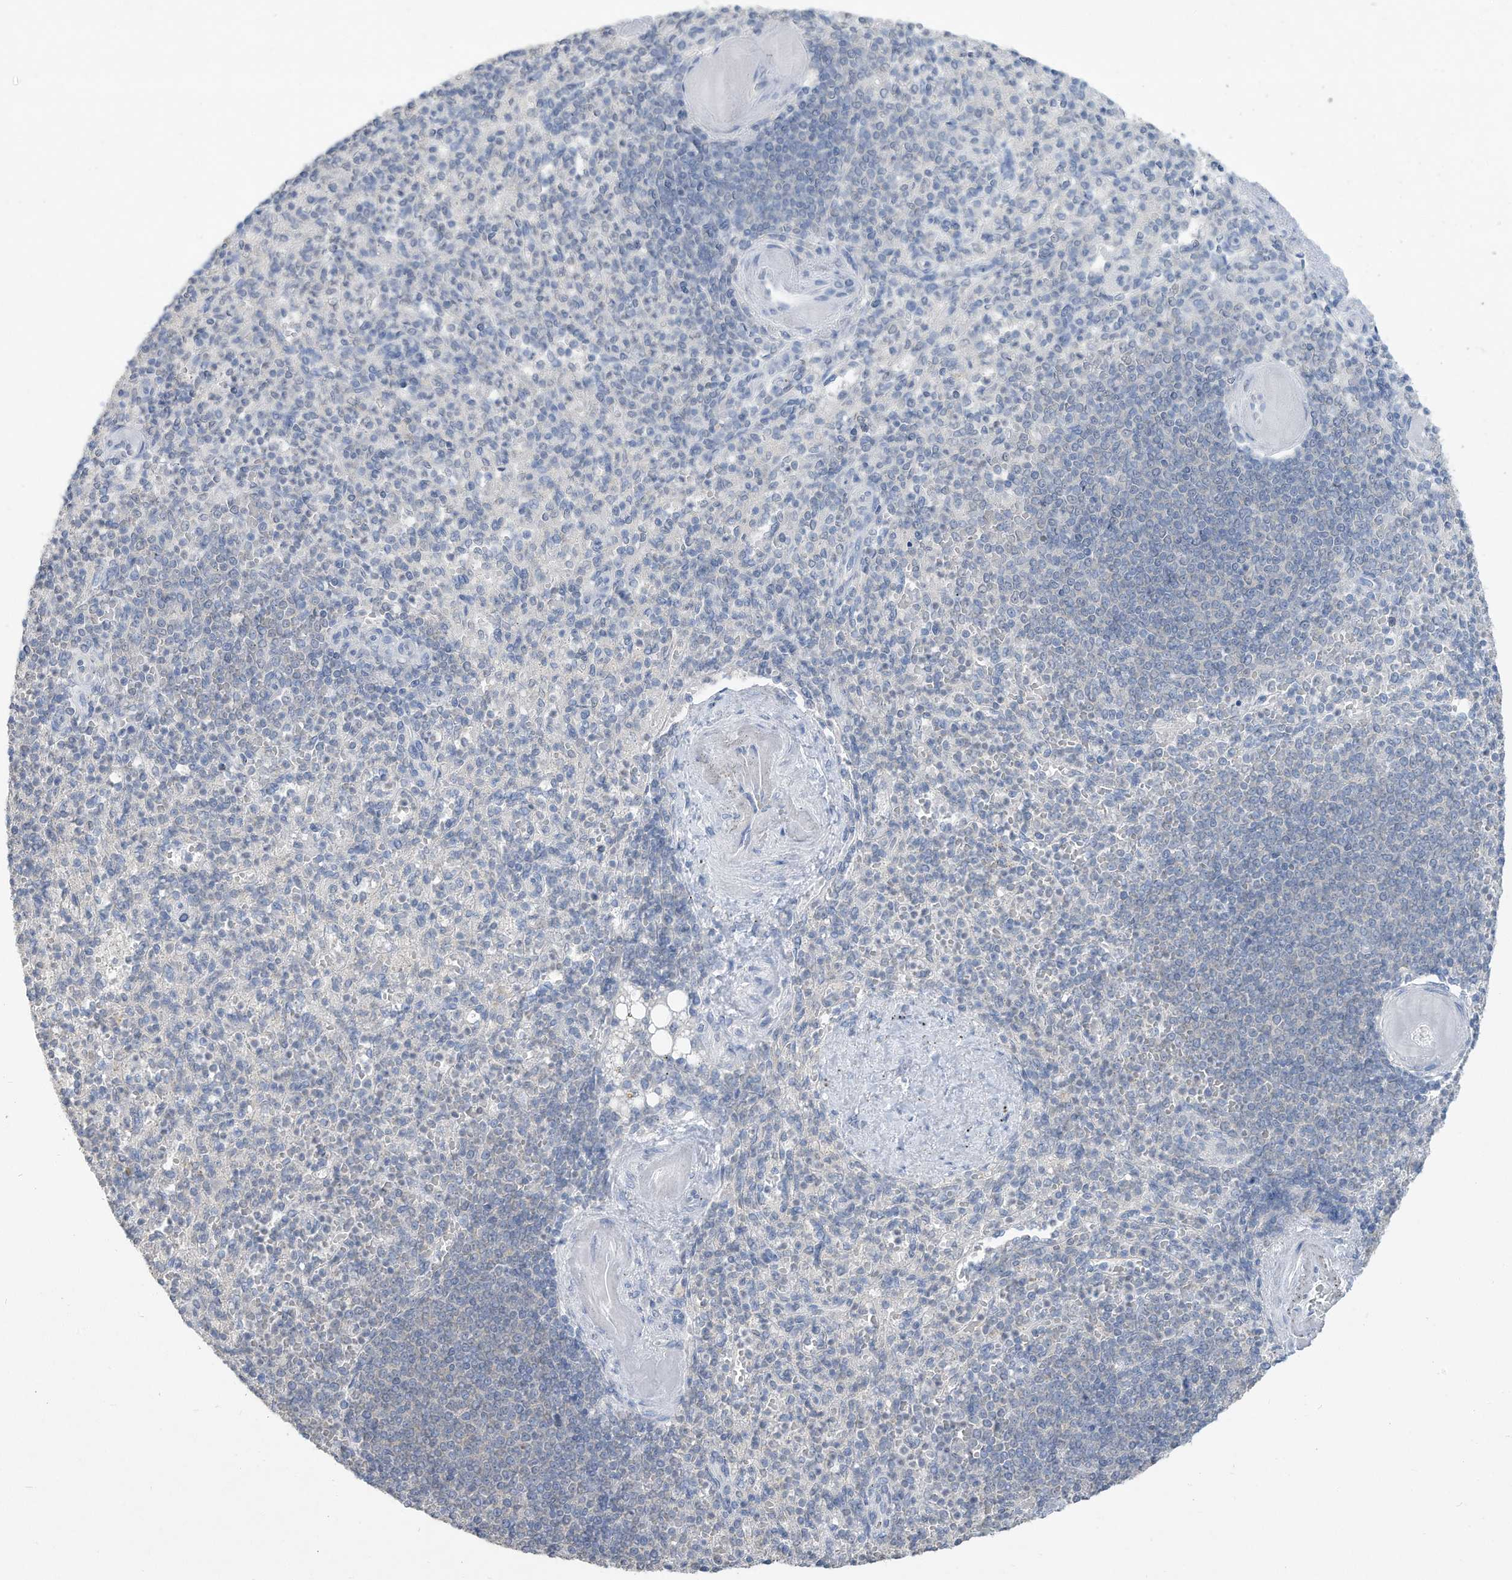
{"staining": {"intensity": "weak", "quantity": "<25%", "location": "cytoplasmic/membranous"}, "tissue": "spleen", "cell_type": "Cells in red pulp", "image_type": "normal", "snomed": [{"axis": "morphology", "description": "Normal tissue, NOS"}, {"axis": "topography", "description": "Spleen"}], "caption": "Photomicrograph shows no significant protein positivity in cells in red pulp of benign spleen. The staining was performed using DAB to visualize the protein expression in brown, while the nuclei were stained in blue with hematoxylin (Magnification: 20x).", "gene": "HAS3", "patient": {"sex": "female", "age": 74}}